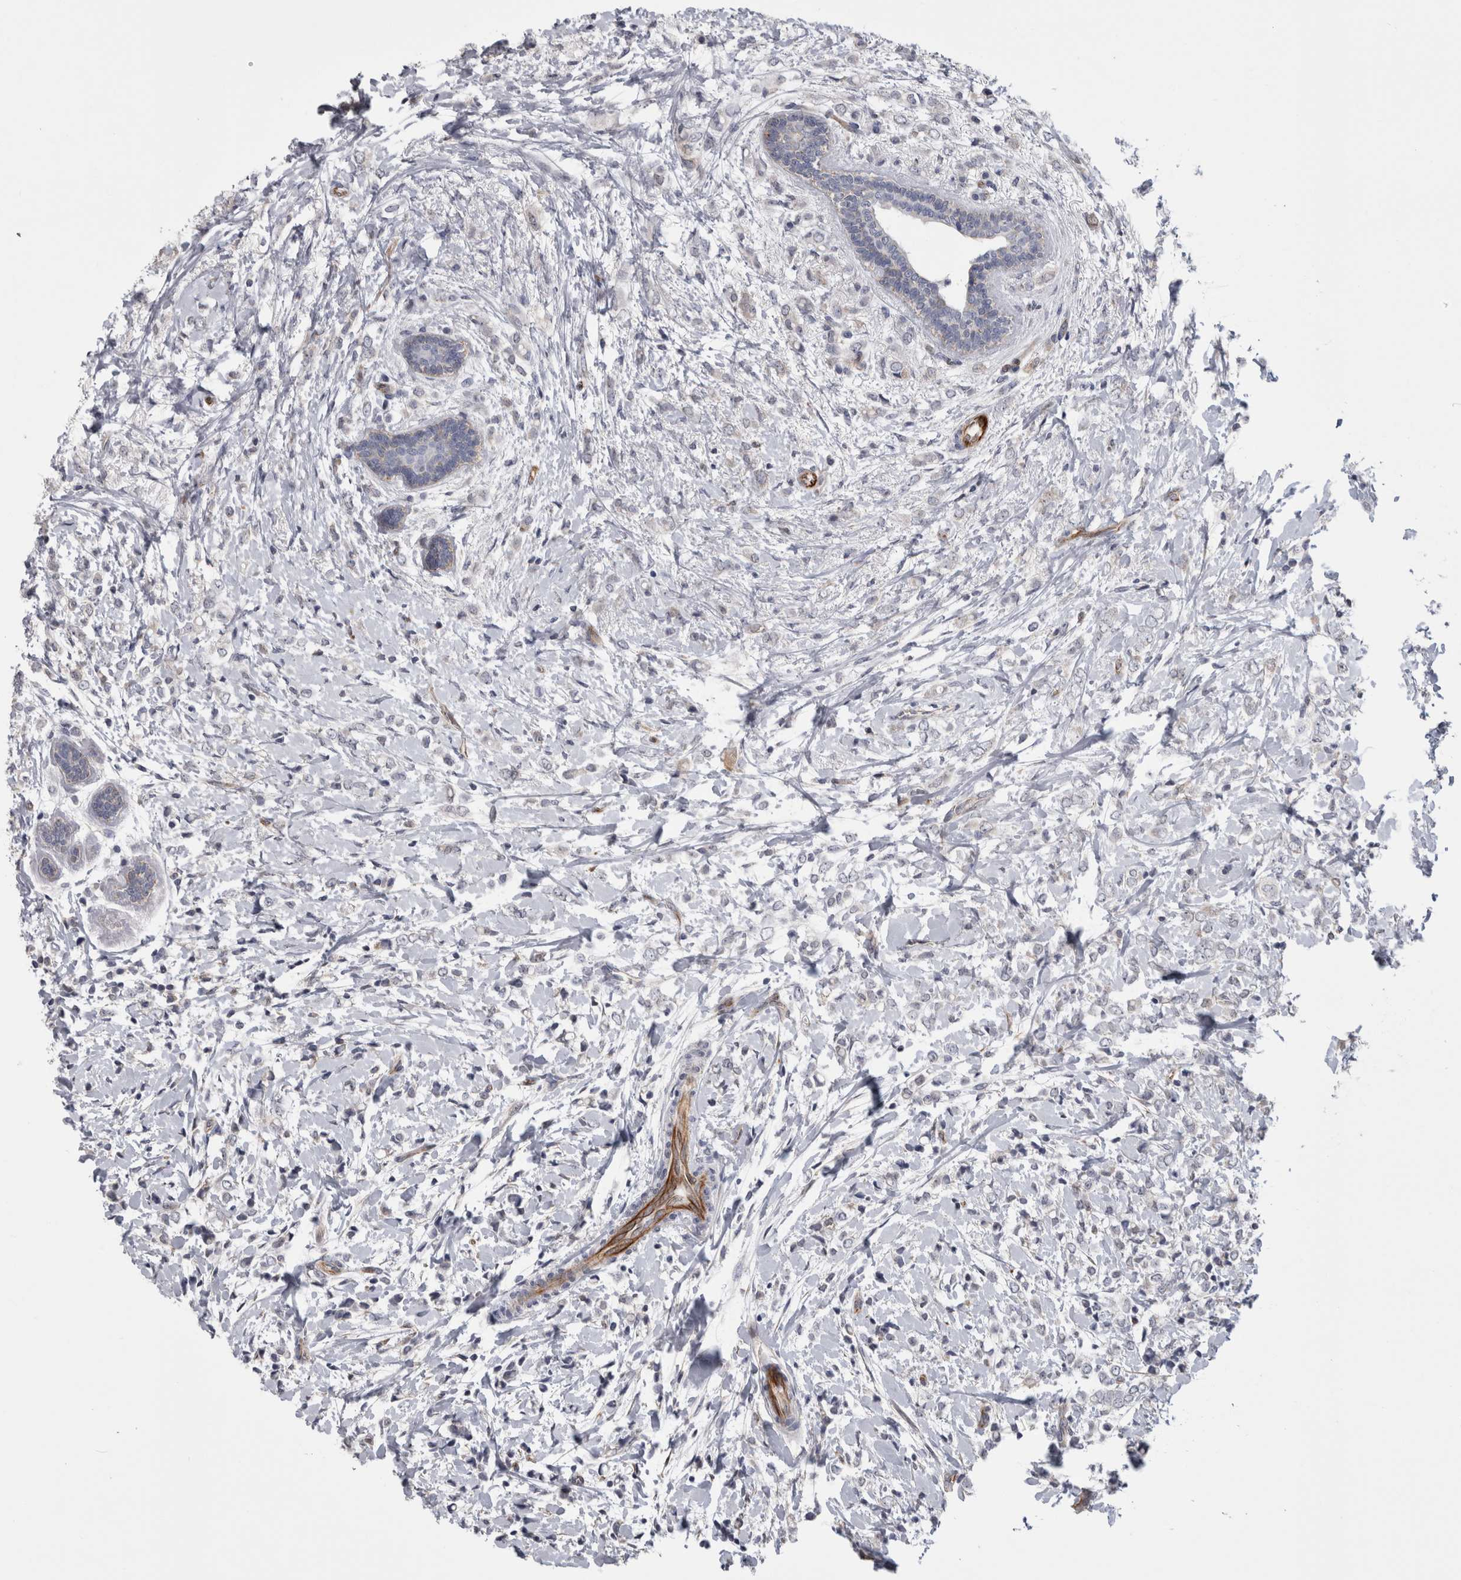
{"staining": {"intensity": "negative", "quantity": "none", "location": "none"}, "tissue": "breast cancer", "cell_type": "Tumor cells", "image_type": "cancer", "snomed": [{"axis": "morphology", "description": "Normal tissue, NOS"}, {"axis": "morphology", "description": "Lobular carcinoma"}, {"axis": "topography", "description": "Breast"}], "caption": "A high-resolution image shows immunohistochemistry staining of lobular carcinoma (breast), which demonstrates no significant expression in tumor cells.", "gene": "ACOT7", "patient": {"sex": "female", "age": 47}}